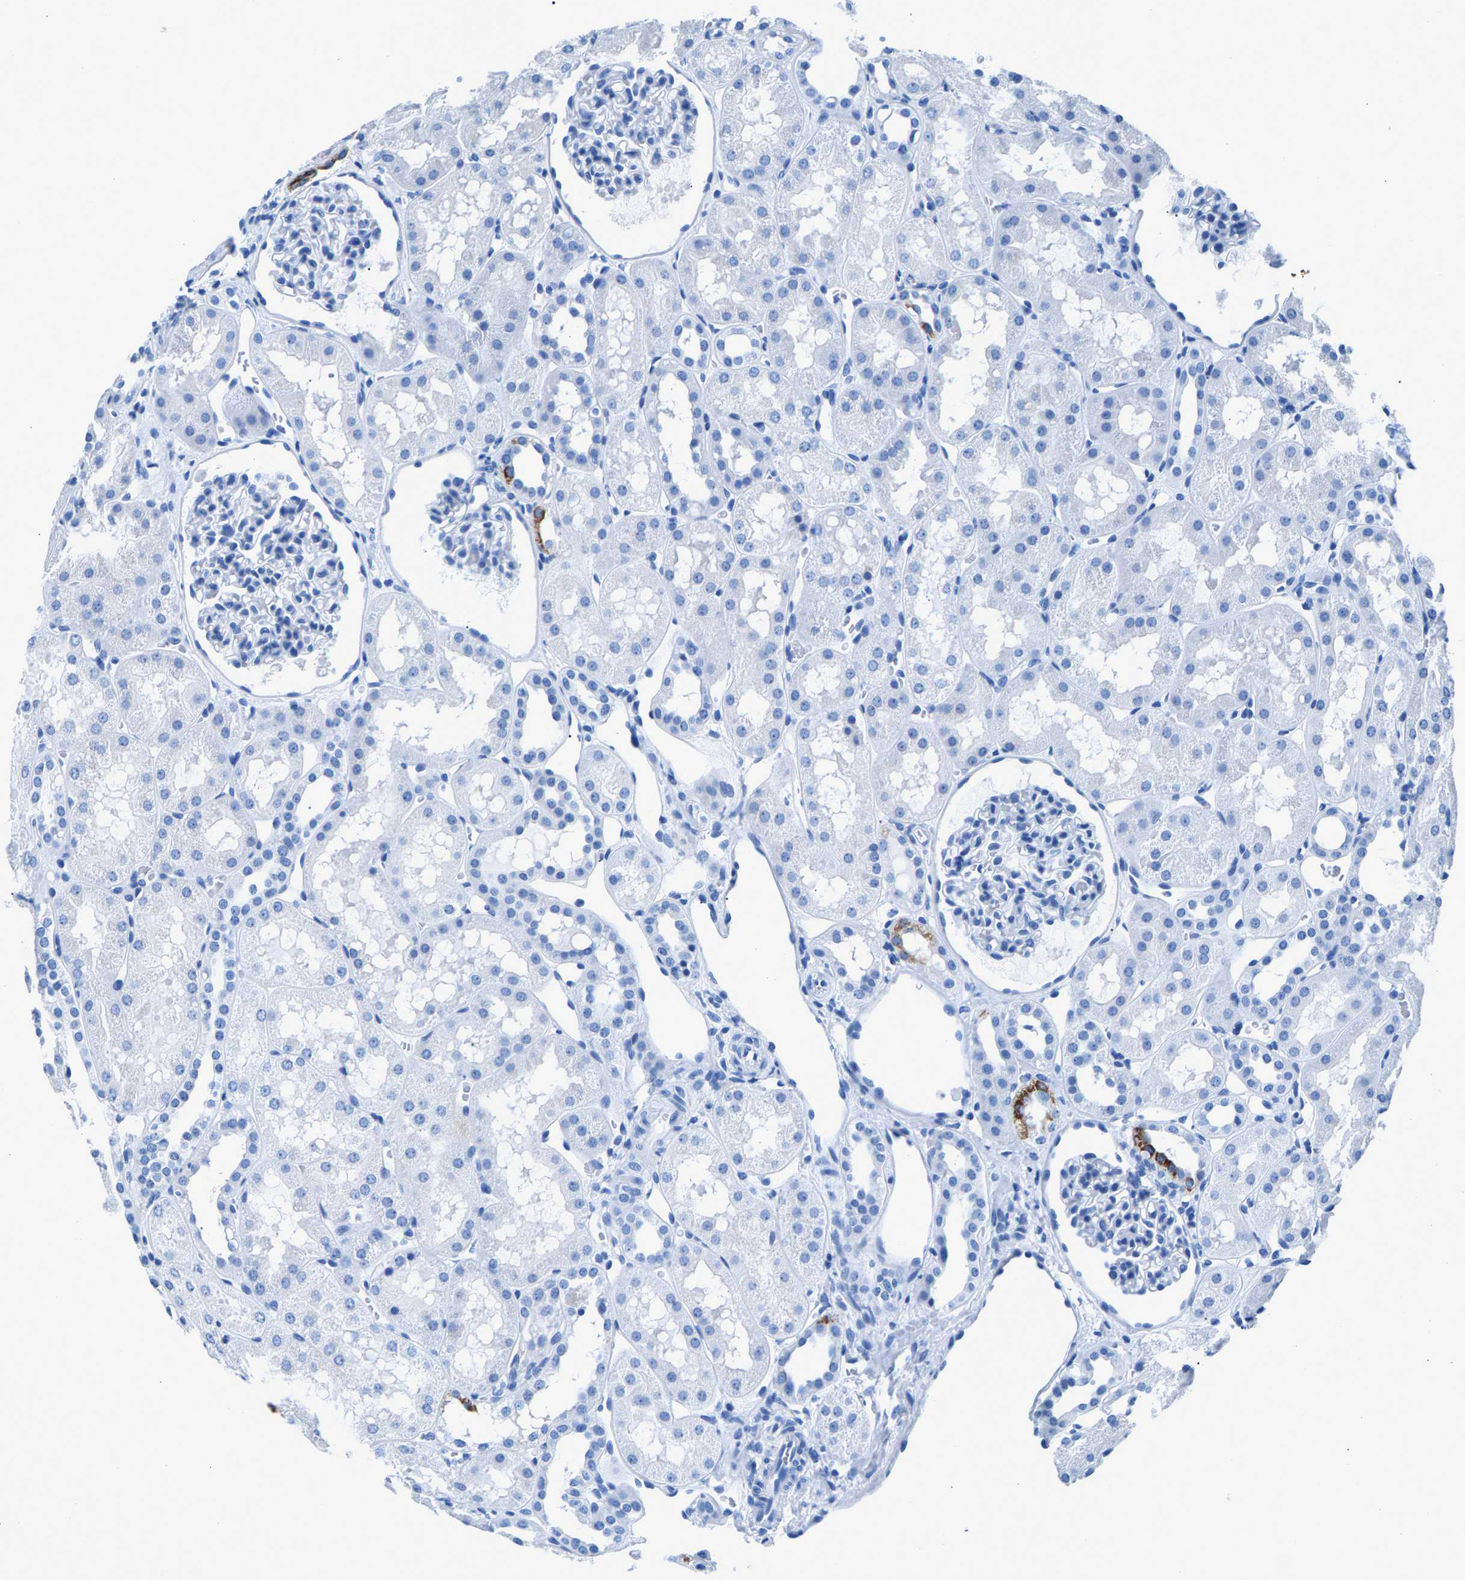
{"staining": {"intensity": "negative", "quantity": "none", "location": "none"}, "tissue": "kidney", "cell_type": "Cells in glomeruli", "image_type": "normal", "snomed": [{"axis": "morphology", "description": "Normal tissue, NOS"}, {"axis": "topography", "description": "Kidney"}, {"axis": "topography", "description": "Urinary bladder"}], "caption": "A high-resolution photomicrograph shows immunohistochemistry staining of unremarkable kidney, which shows no significant staining in cells in glomeruli. Nuclei are stained in blue.", "gene": "CPS1", "patient": {"sex": "male", "age": 16}}